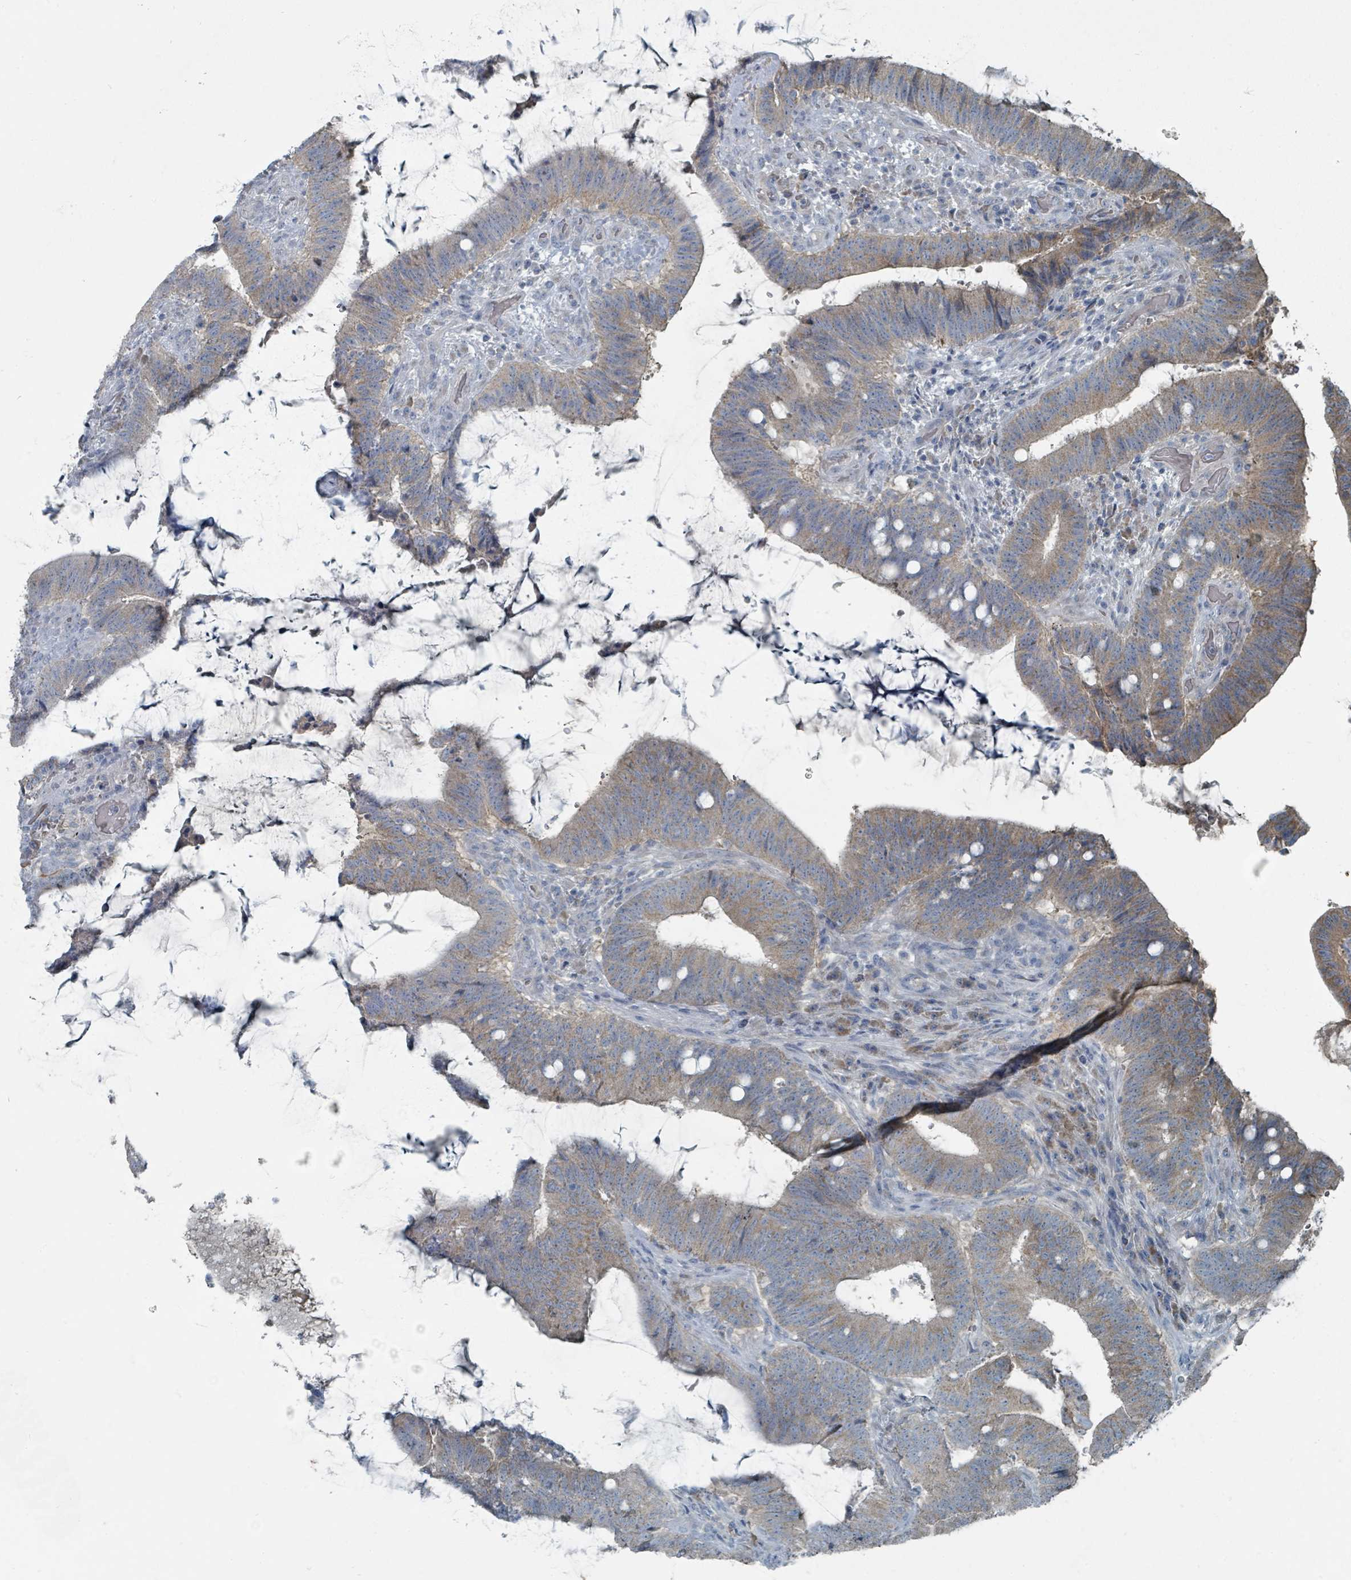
{"staining": {"intensity": "moderate", "quantity": ">75%", "location": "cytoplasmic/membranous"}, "tissue": "colorectal cancer", "cell_type": "Tumor cells", "image_type": "cancer", "snomed": [{"axis": "morphology", "description": "Adenocarcinoma, NOS"}, {"axis": "topography", "description": "Colon"}], "caption": "Tumor cells demonstrate medium levels of moderate cytoplasmic/membranous positivity in about >75% of cells in adenocarcinoma (colorectal). Using DAB (3,3'-diaminobenzidine) (brown) and hematoxylin (blue) stains, captured at high magnification using brightfield microscopy.", "gene": "RASA4", "patient": {"sex": "female", "age": 43}}